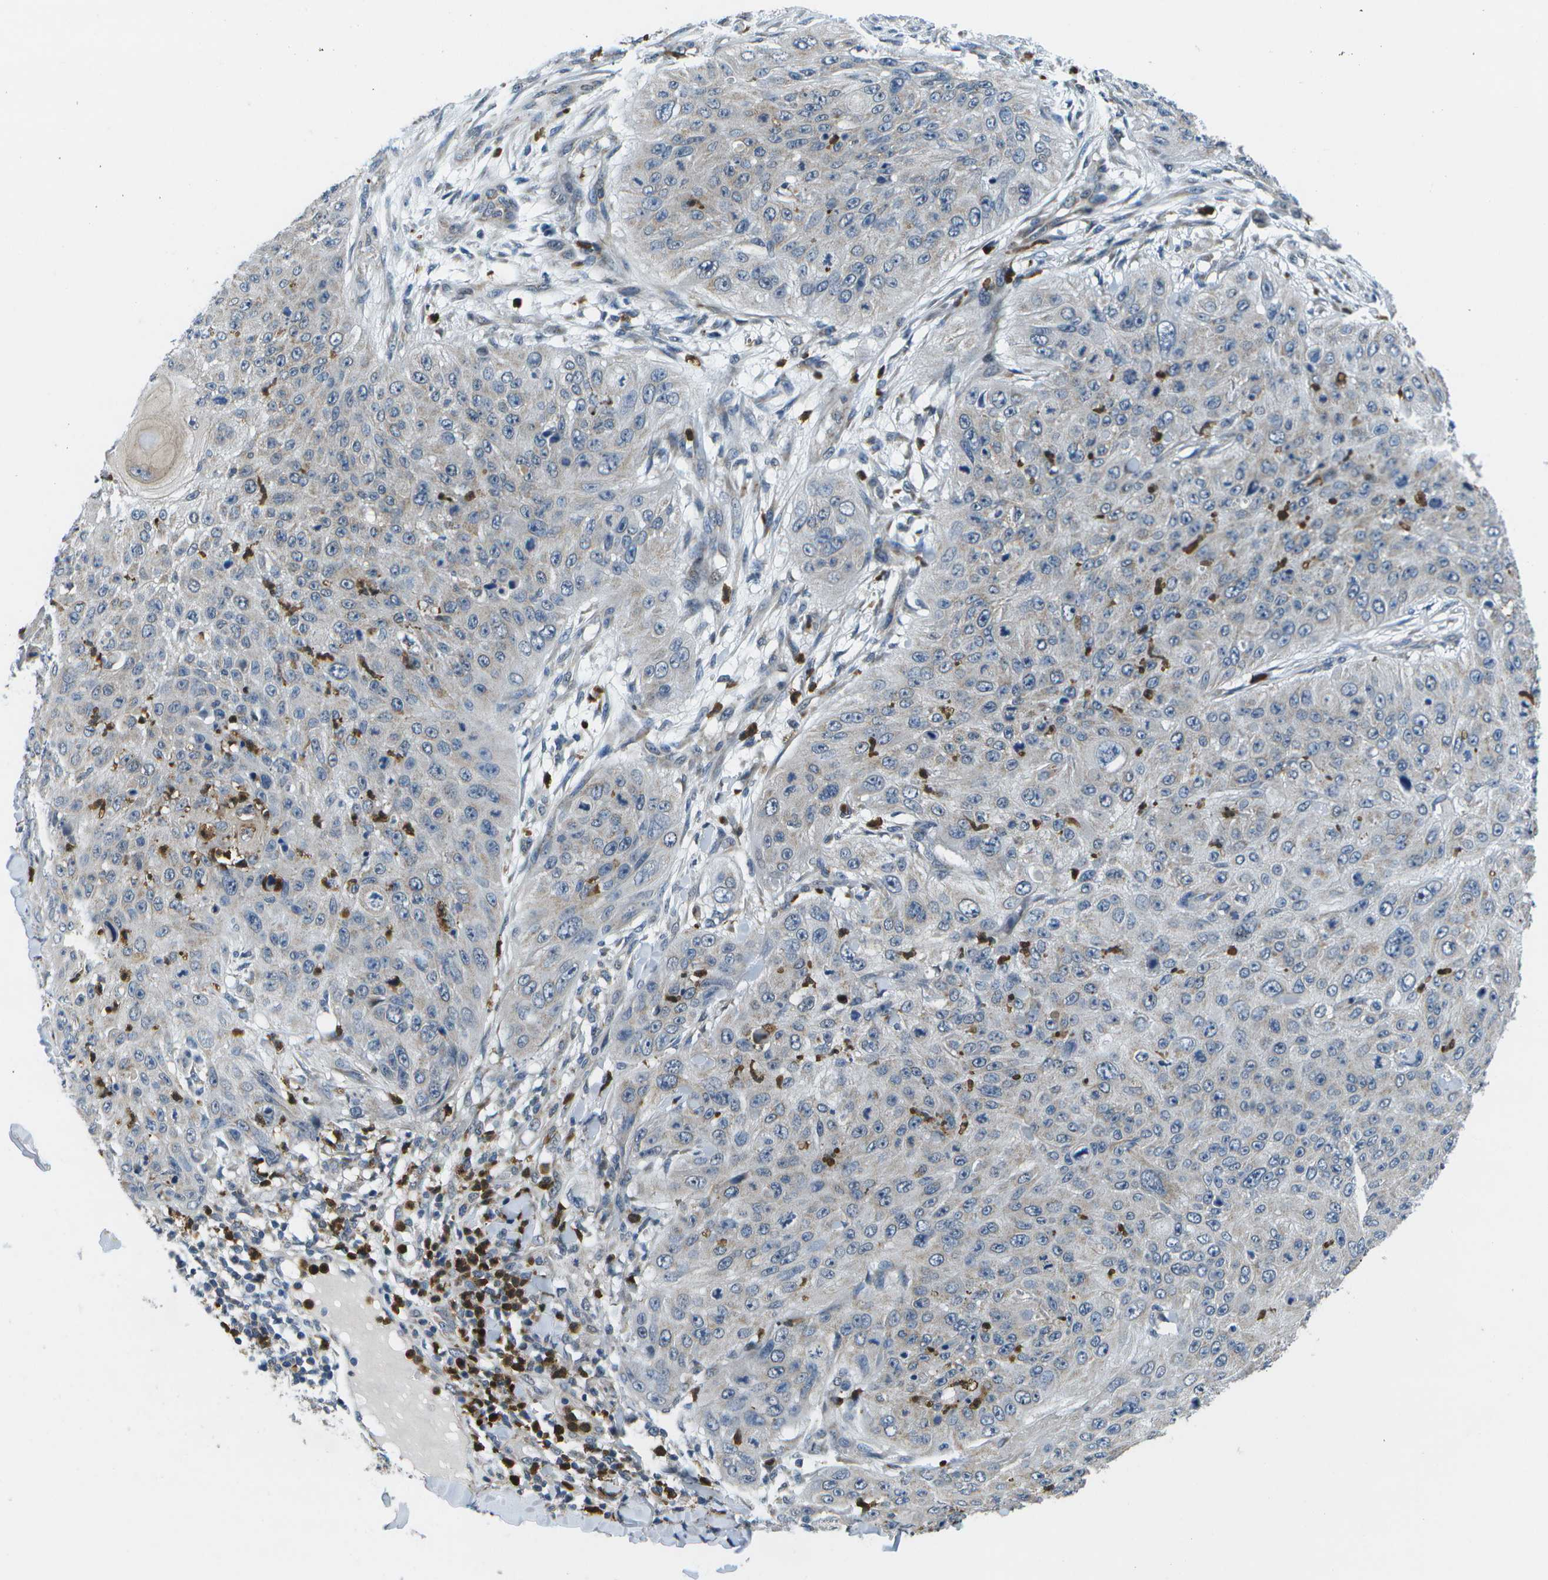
{"staining": {"intensity": "negative", "quantity": "none", "location": "none"}, "tissue": "skin cancer", "cell_type": "Tumor cells", "image_type": "cancer", "snomed": [{"axis": "morphology", "description": "Squamous cell carcinoma, NOS"}, {"axis": "topography", "description": "Skin"}], "caption": "Skin squamous cell carcinoma stained for a protein using immunohistochemistry reveals no positivity tumor cells.", "gene": "GALNT15", "patient": {"sex": "female", "age": 80}}